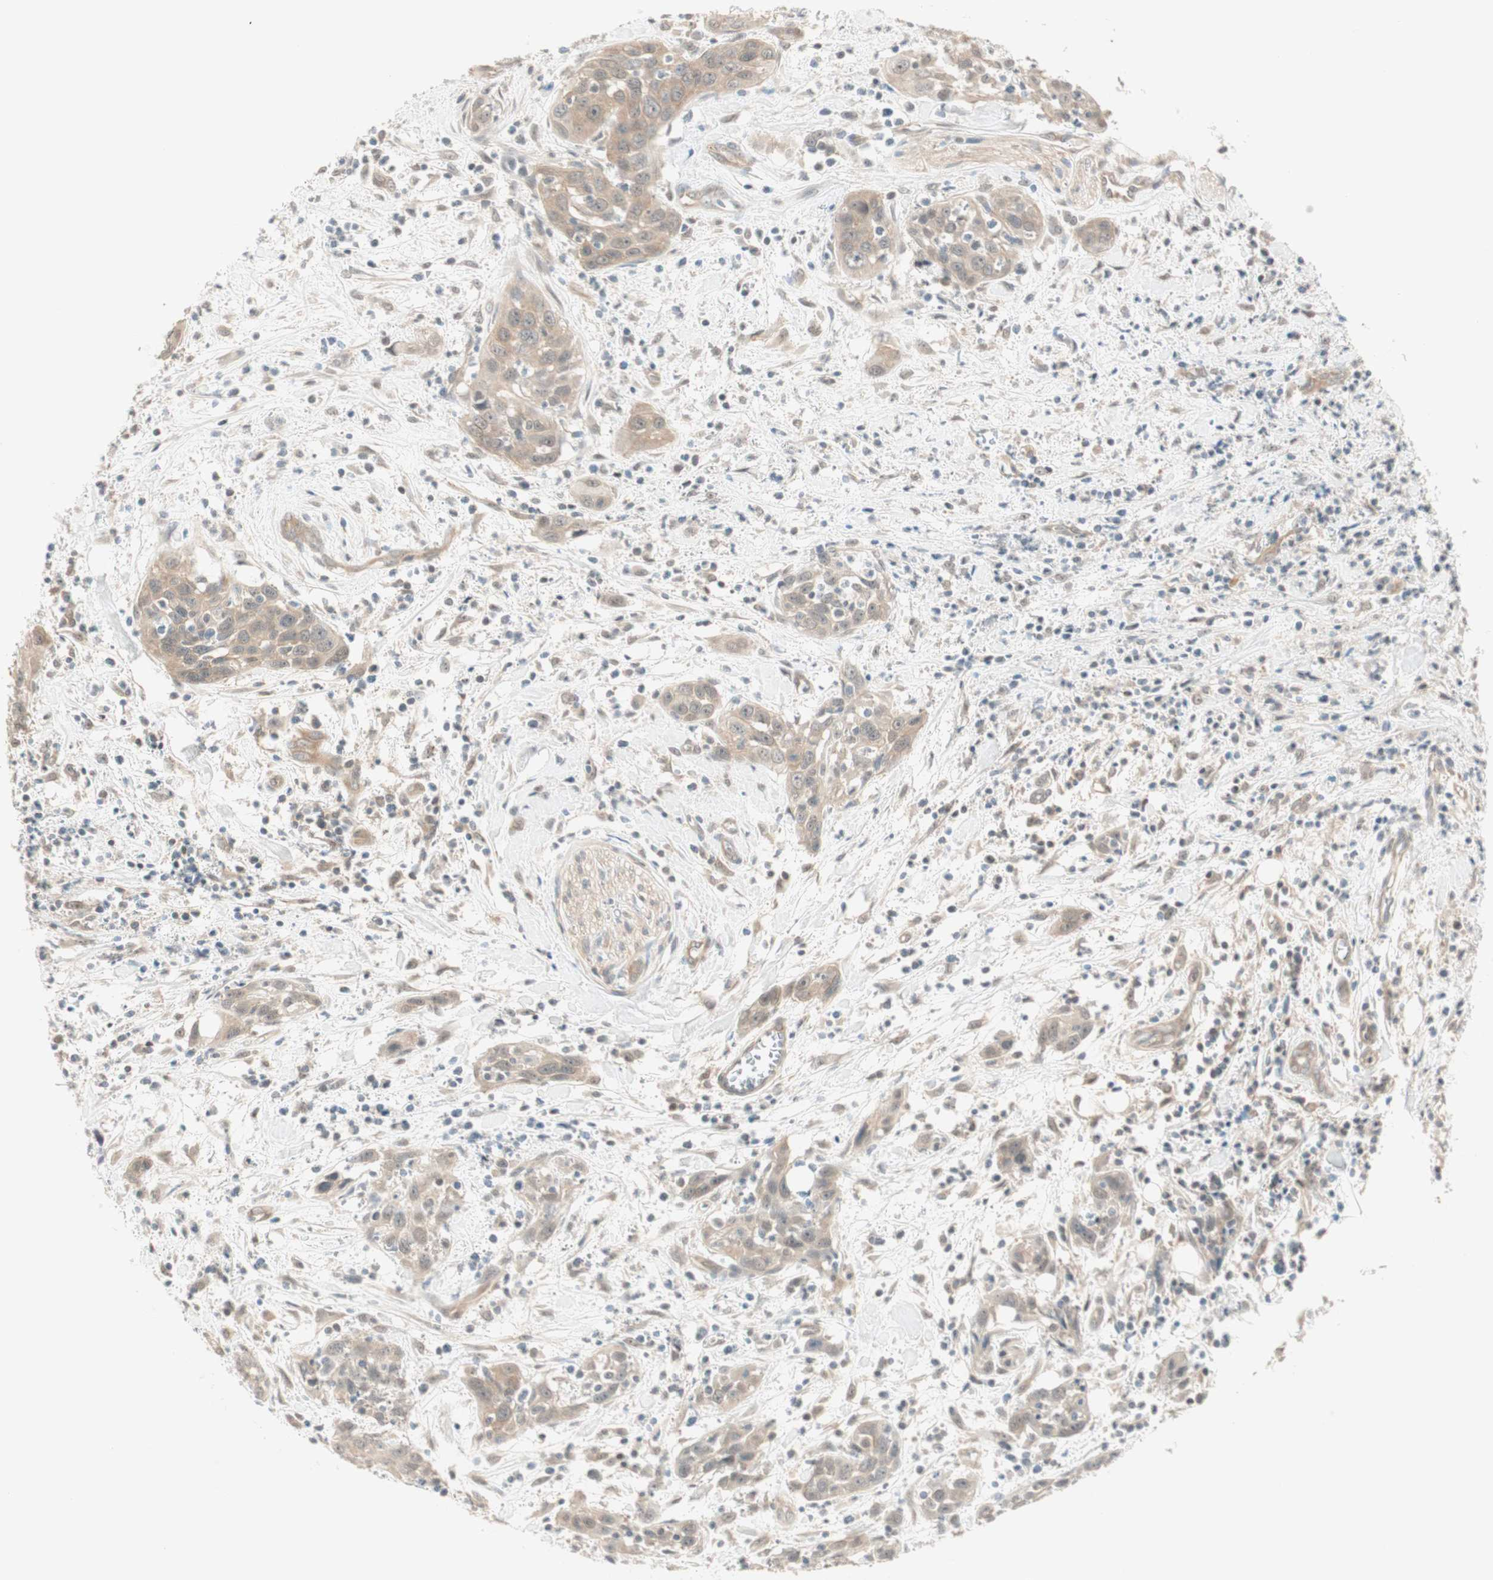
{"staining": {"intensity": "moderate", "quantity": ">75%", "location": "cytoplasmic/membranous"}, "tissue": "head and neck cancer", "cell_type": "Tumor cells", "image_type": "cancer", "snomed": [{"axis": "morphology", "description": "Squamous cell carcinoma, NOS"}, {"axis": "topography", "description": "Oral tissue"}, {"axis": "topography", "description": "Head-Neck"}], "caption": "A medium amount of moderate cytoplasmic/membranous expression is present in approximately >75% of tumor cells in head and neck squamous cell carcinoma tissue.", "gene": "PSMD8", "patient": {"sex": "female", "age": 50}}